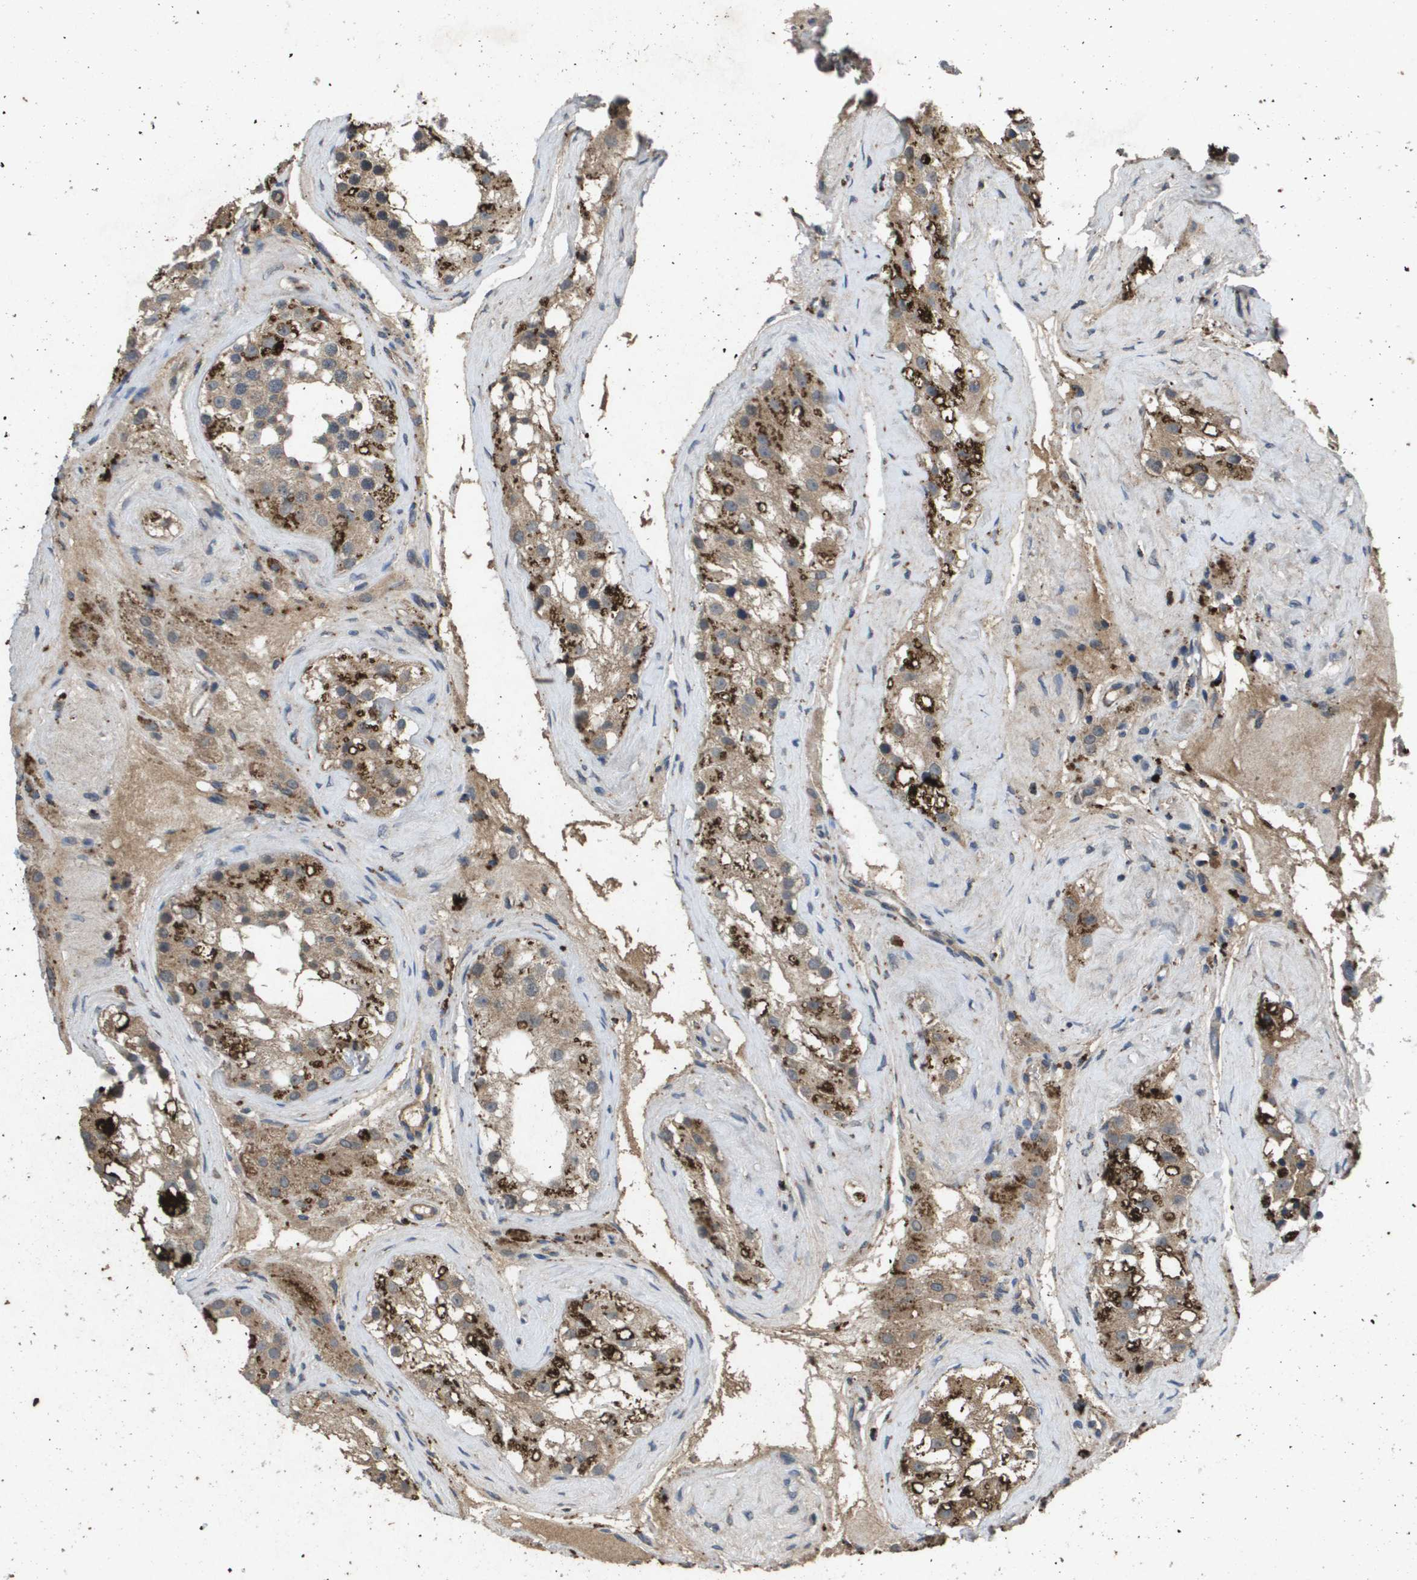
{"staining": {"intensity": "moderate", "quantity": ">75%", "location": "cytoplasmic/membranous"}, "tissue": "testis", "cell_type": "Cells in seminiferous ducts", "image_type": "normal", "snomed": [{"axis": "morphology", "description": "Normal tissue, NOS"}, {"axis": "morphology", "description": "Seminoma, NOS"}, {"axis": "topography", "description": "Testis"}], "caption": "A photomicrograph of testis stained for a protein reveals moderate cytoplasmic/membranous brown staining in cells in seminiferous ducts. The staining is performed using DAB brown chromogen to label protein expression. The nuclei are counter-stained blue using hematoxylin.", "gene": "PROC", "patient": {"sex": "male", "age": 71}}